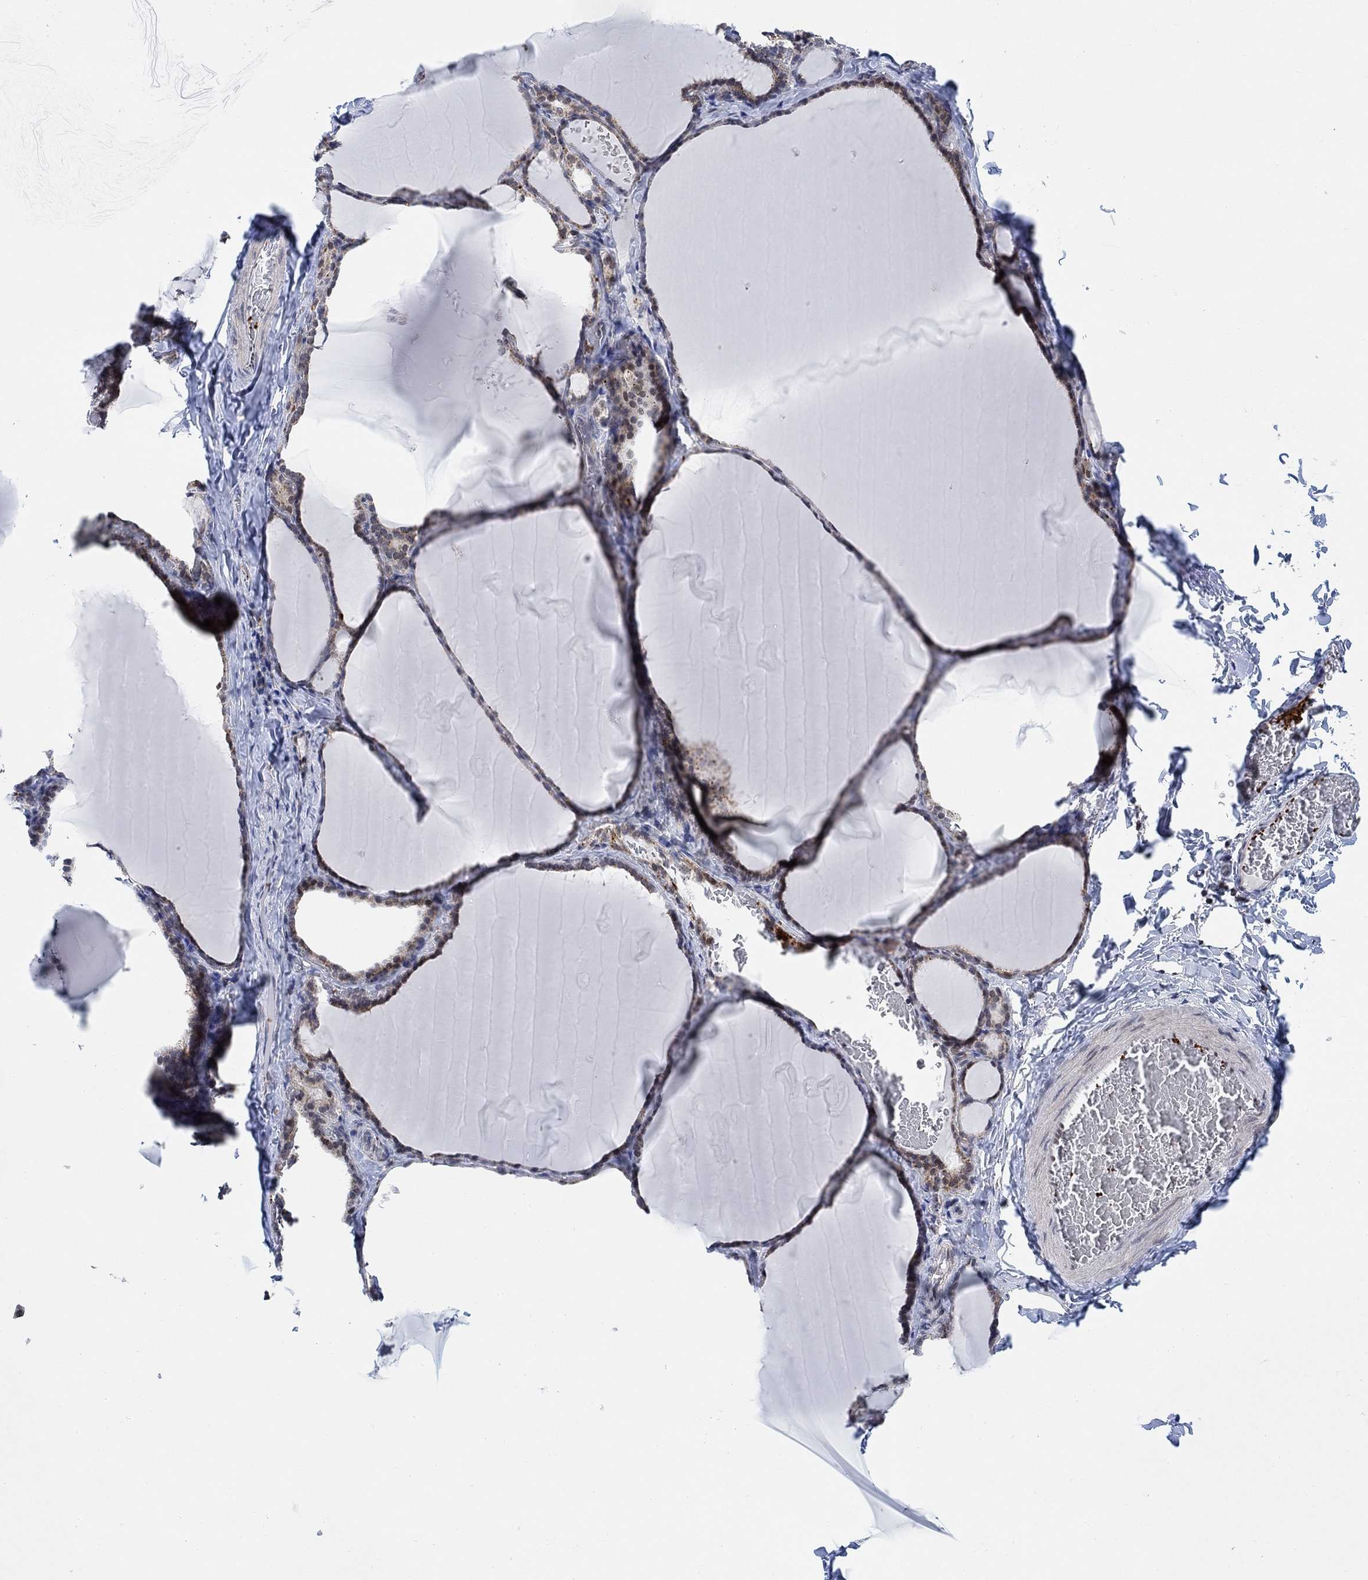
{"staining": {"intensity": "moderate", "quantity": "<25%", "location": "nuclear"}, "tissue": "thyroid gland", "cell_type": "Glandular cells", "image_type": "normal", "snomed": [{"axis": "morphology", "description": "Normal tissue, NOS"}, {"axis": "morphology", "description": "Hyperplasia, NOS"}, {"axis": "topography", "description": "Thyroid gland"}], "caption": "Human thyroid gland stained with a brown dye reveals moderate nuclear positive positivity in approximately <25% of glandular cells.", "gene": "PWWP2B", "patient": {"sex": "female", "age": 27}}